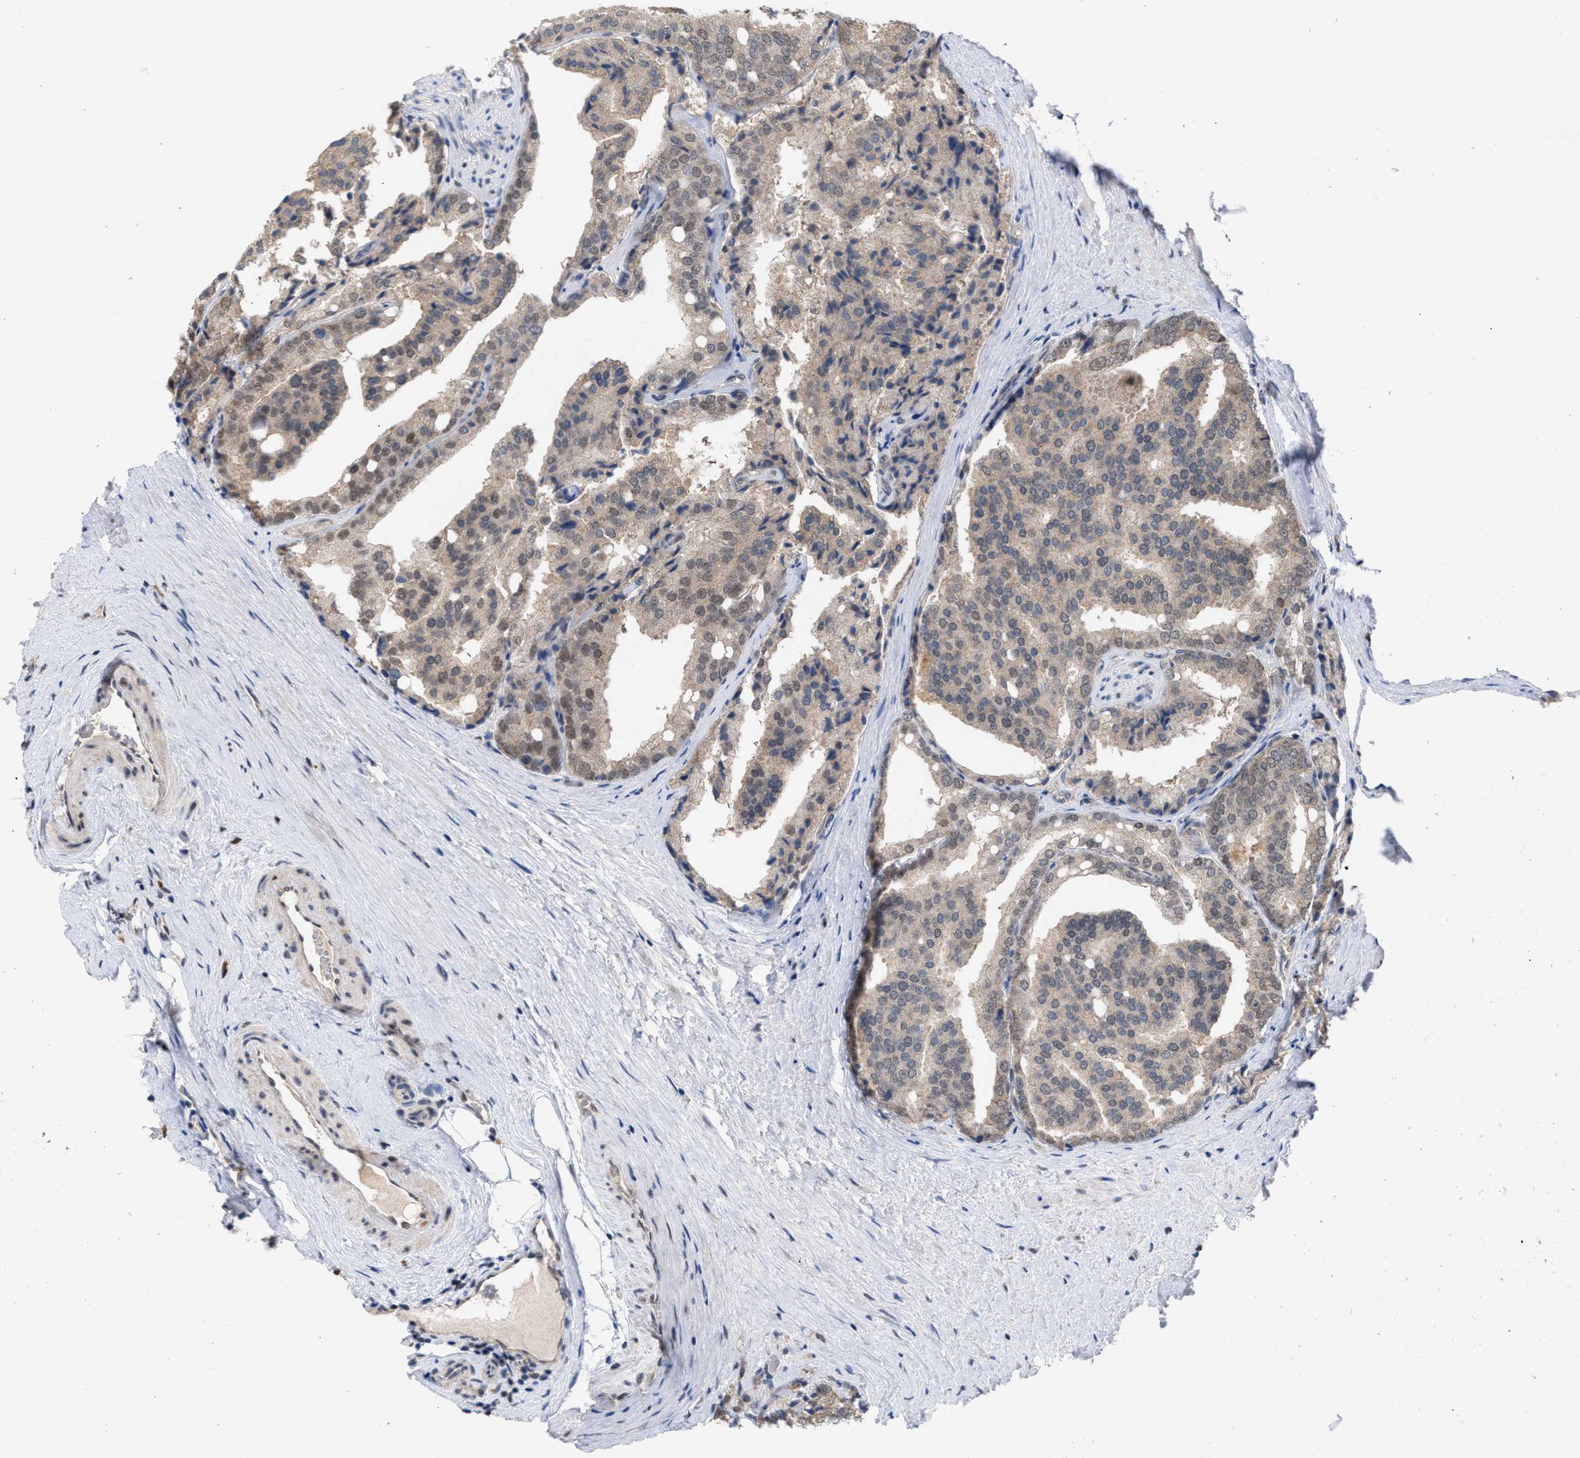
{"staining": {"intensity": "weak", "quantity": ">75%", "location": "cytoplasmic/membranous"}, "tissue": "prostate cancer", "cell_type": "Tumor cells", "image_type": "cancer", "snomed": [{"axis": "morphology", "description": "Adenocarcinoma, High grade"}, {"axis": "topography", "description": "Prostate"}], "caption": "Tumor cells show low levels of weak cytoplasmic/membranous expression in approximately >75% of cells in human high-grade adenocarcinoma (prostate). (DAB IHC with brightfield microscopy, high magnification).", "gene": "C9orf78", "patient": {"sex": "male", "age": 50}}